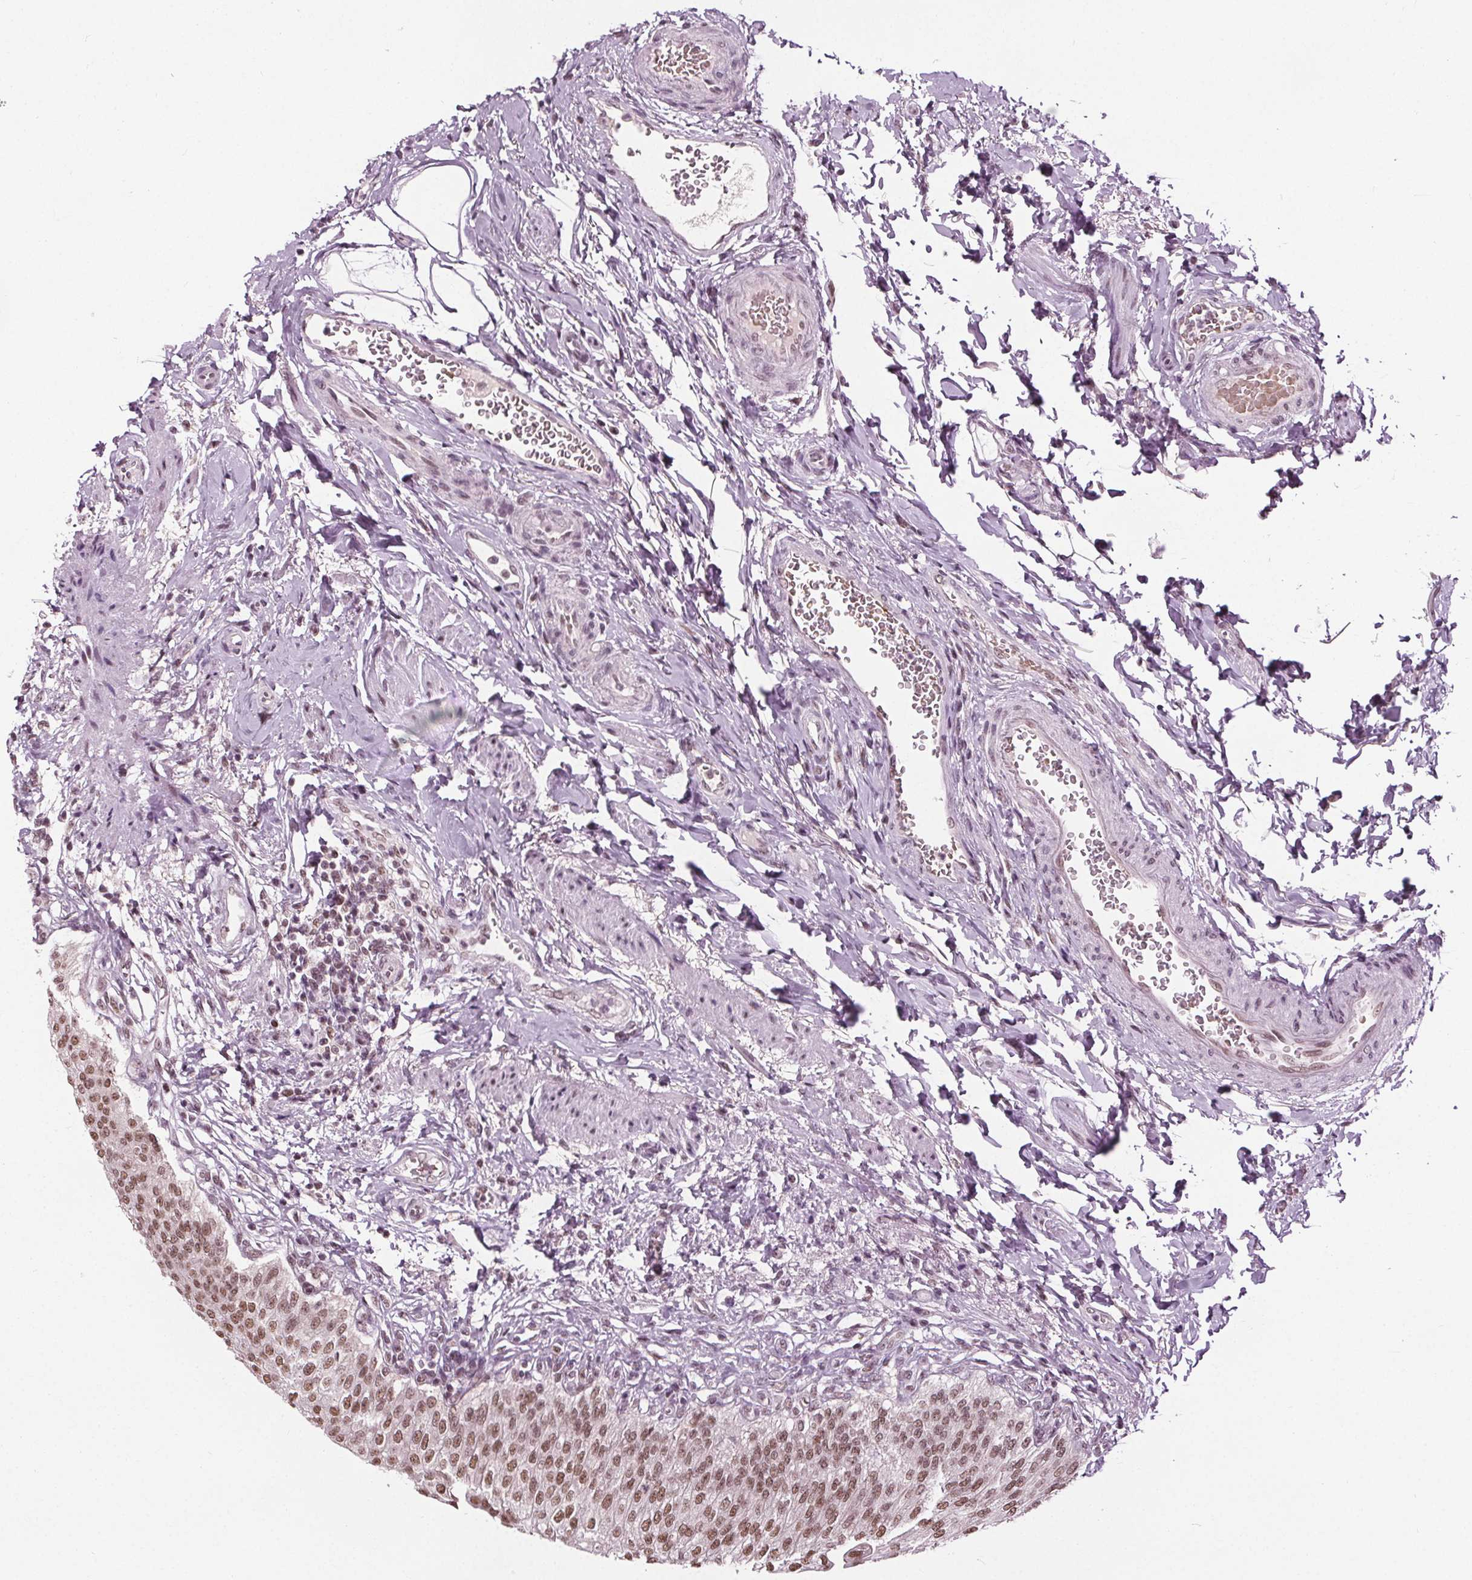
{"staining": {"intensity": "moderate", "quantity": ">75%", "location": "nuclear"}, "tissue": "urinary bladder", "cell_type": "Urothelial cells", "image_type": "normal", "snomed": [{"axis": "morphology", "description": "Normal tissue, NOS"}, {"axis": "topography", "description": "Urinary bladder"}, {"axis": "topography", "description": "Peripheral nerve tissue"}], "caption": "IHC (DAB (3,3'-diaminobenzidine)) staining of unremarkable human urinary bladder exhibits moderate nuclear protein expression in approximately >75% of urothelial cells. (Brightfield microscopy of DAB IHC at high magnification).", "gene": "IWS1", "patient": {"sex": "female", "age": 60}}